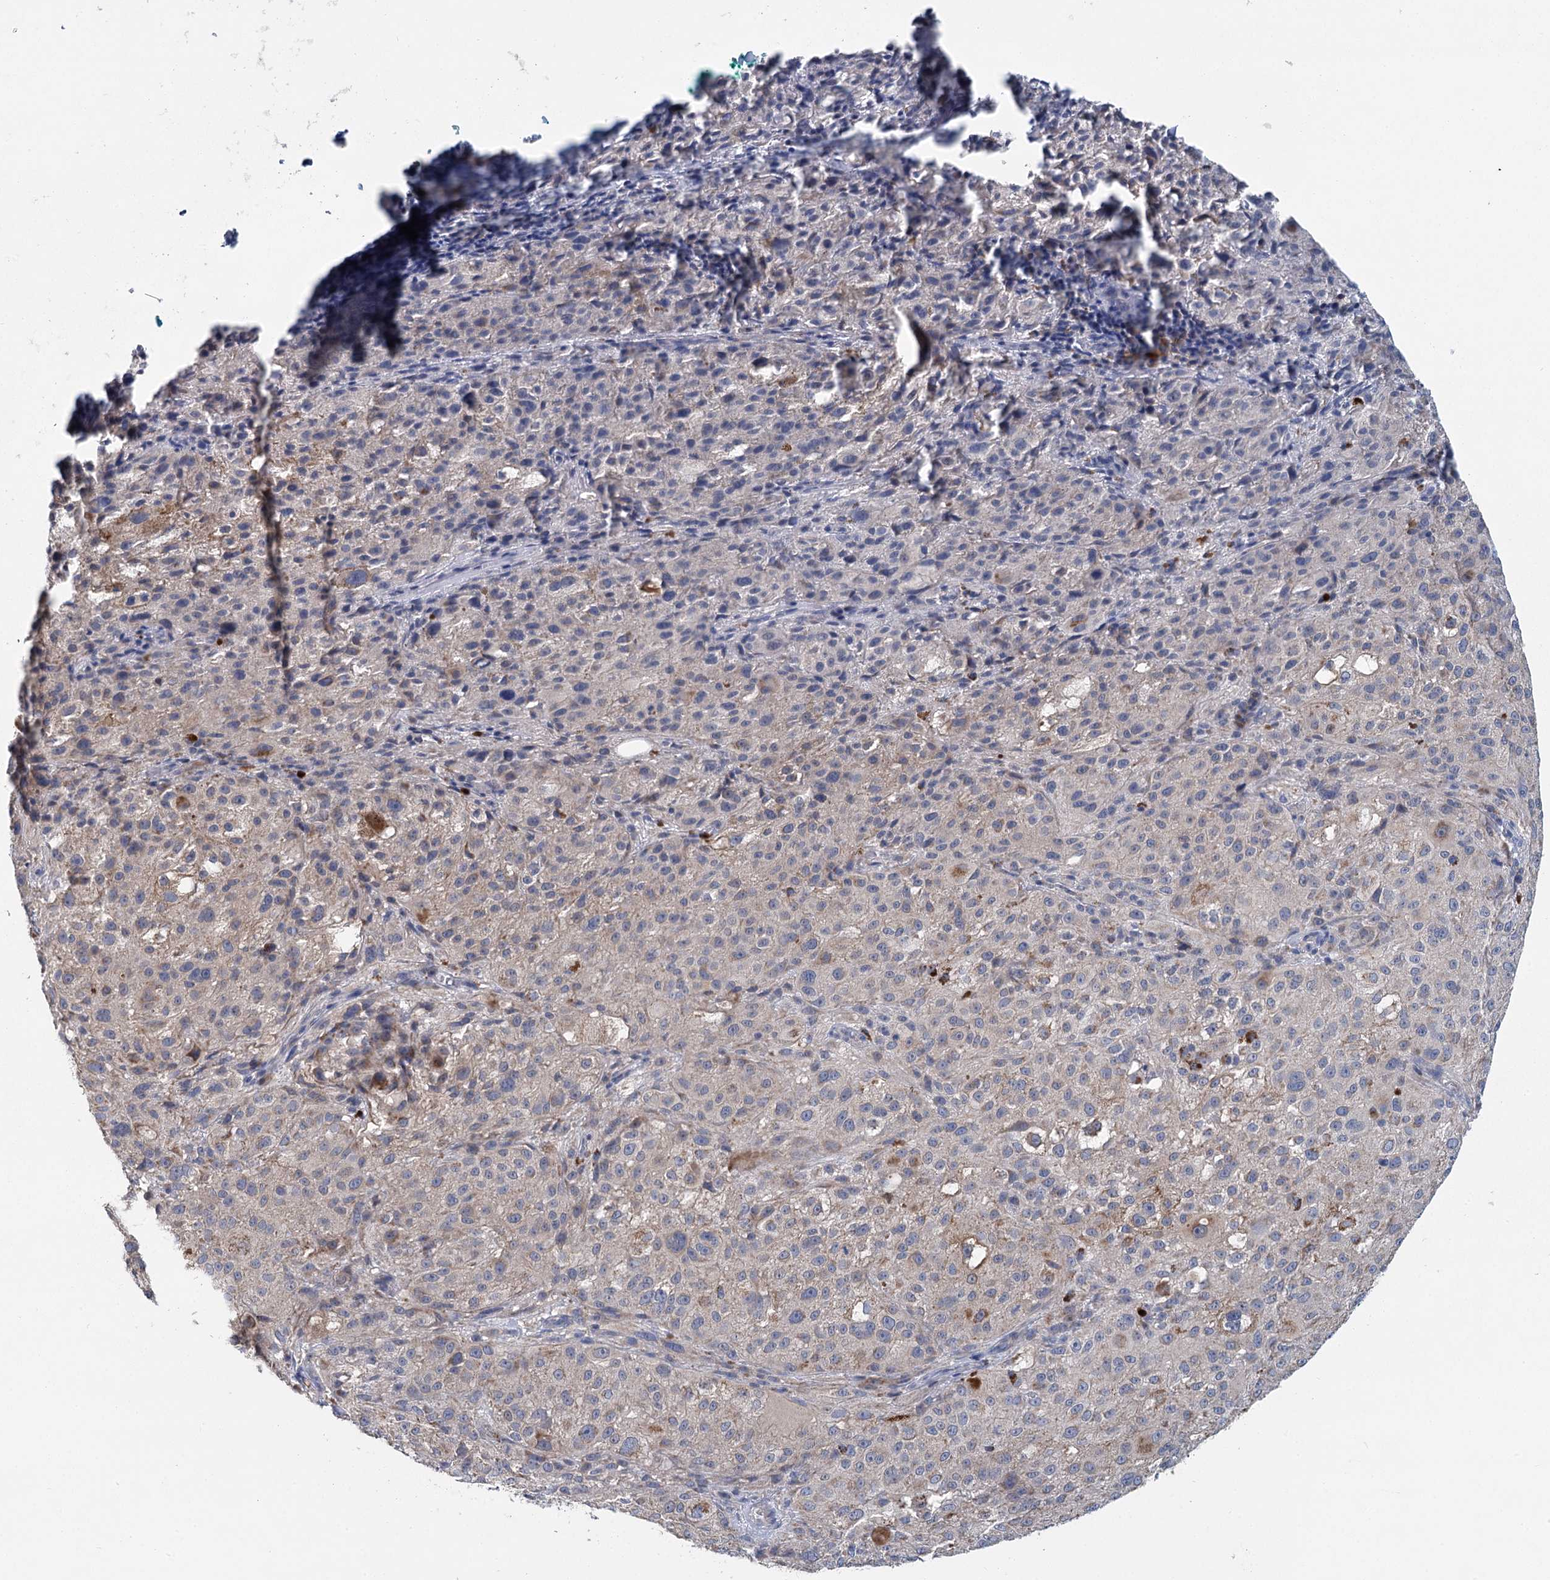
{"staining": {"intensity": "negative", "quantity": "none", "location": "none"}, "tissue": "melanoma", "cell_type": "Tumor cells", "image_type": "cancer", "snomed": [{"axis": "morphology", "description": "Necrosis, NOS"}, {"axis": "morphology", "description": "Malignant melanoma, NOS"}, {"axis": "topography", "description": "Skin"}], "caption": "The histopathology image displays no significant expression in tumor cells of melanoma.", "gene": "ANKRD16", "patient": {"sex": "female", "age": 87}}